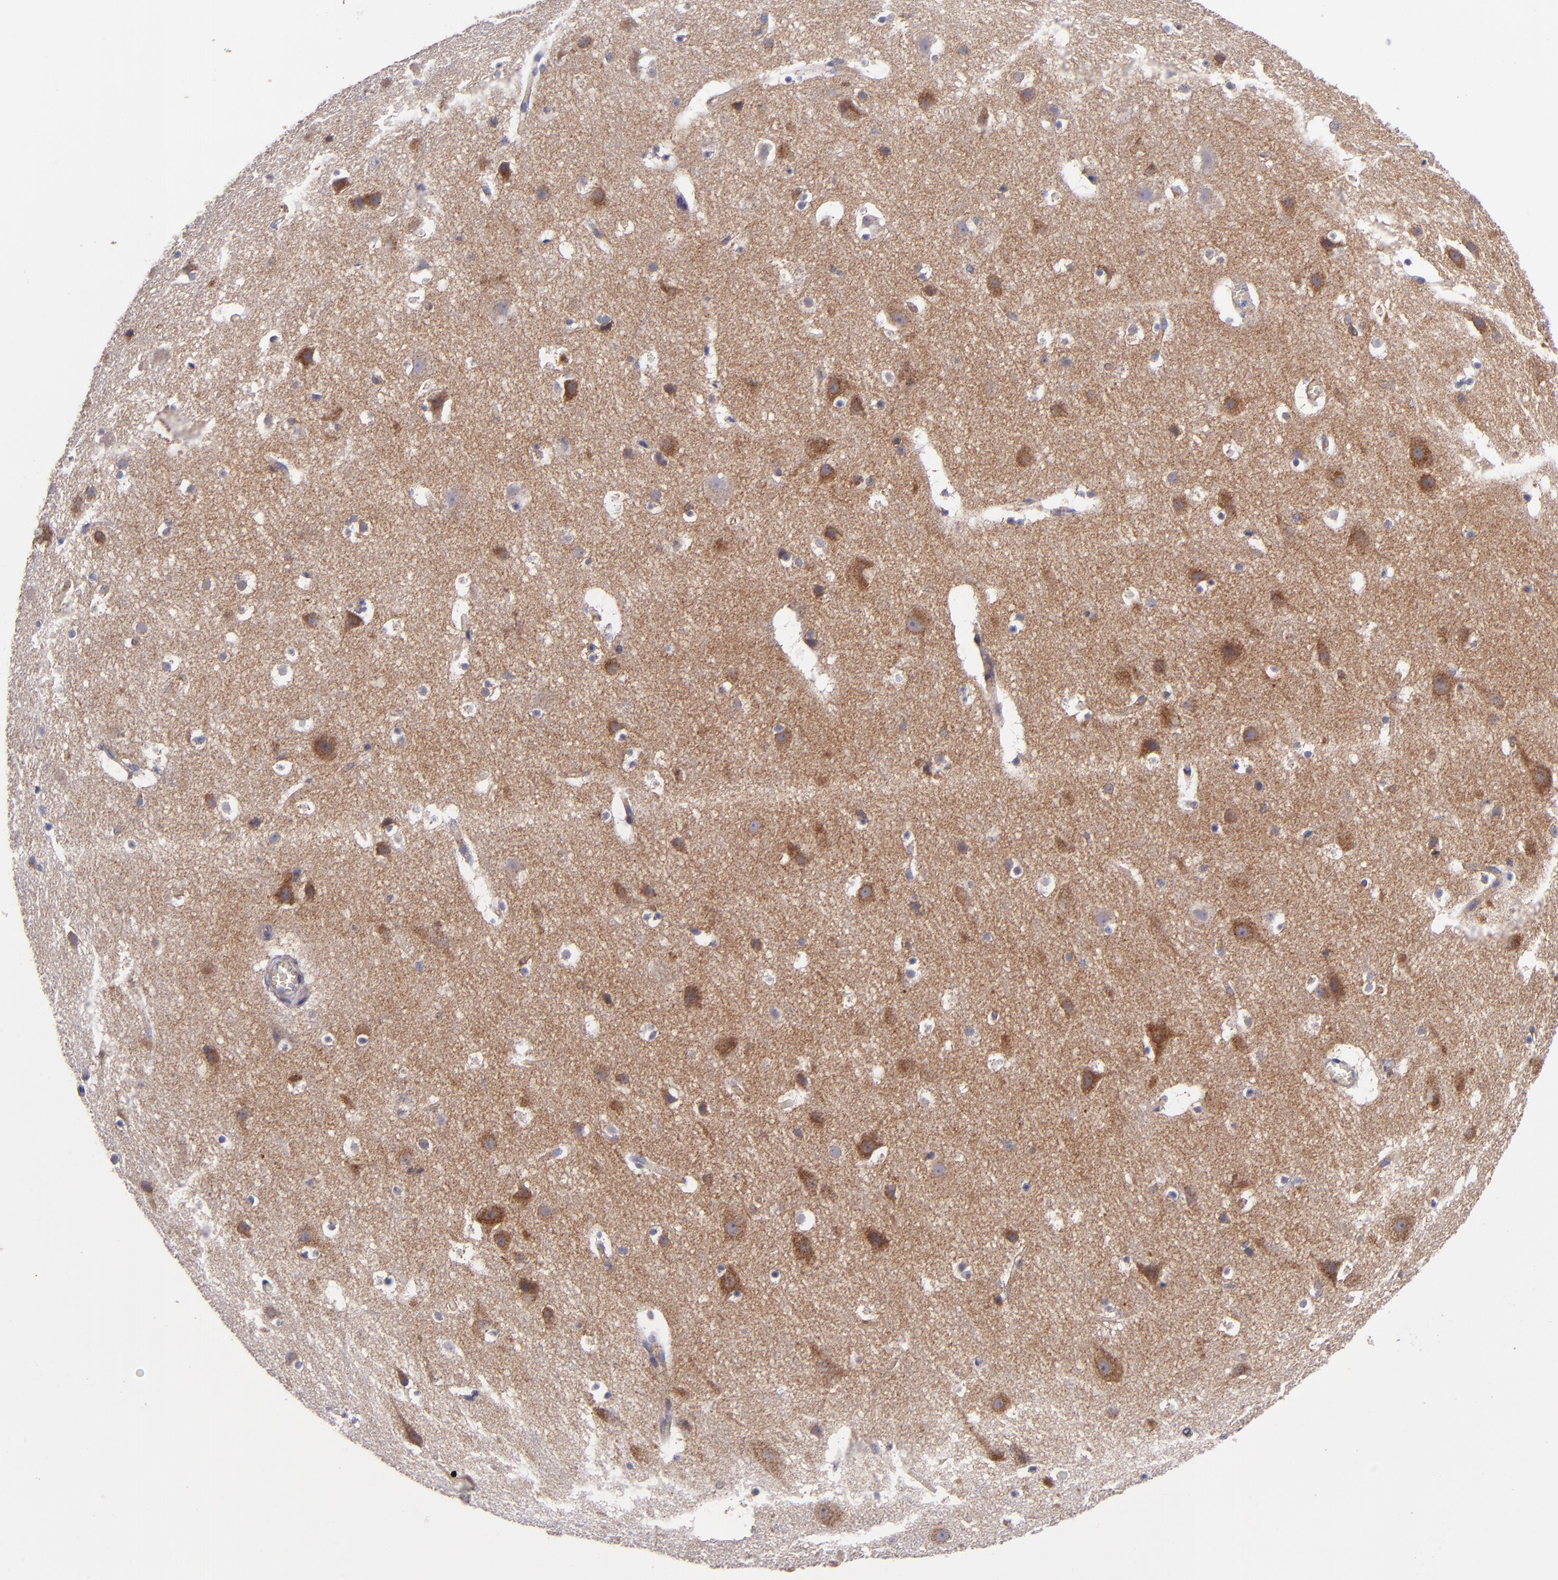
{"staining": {"intensity": "weak", "quantity": "25%-75%", "location": "cytoplasmic/membranous"}, "tissue": "cerebral cortex", "cell_type": "Endothelial cells", "image_type": "normal", "snomed": [{"axis": "morphology", "description": "Normal tissue, NOS"}, {"axis": "topography", "description": "Cerebral cortex"}], "caption": "A micrograph of human cerebral cortex stained for a protein reveals weak cytoplasmic/membranous brown staining in endothelial cells.", "gene": "CLTA", "patient": {"sex": "male", "age": 45}}